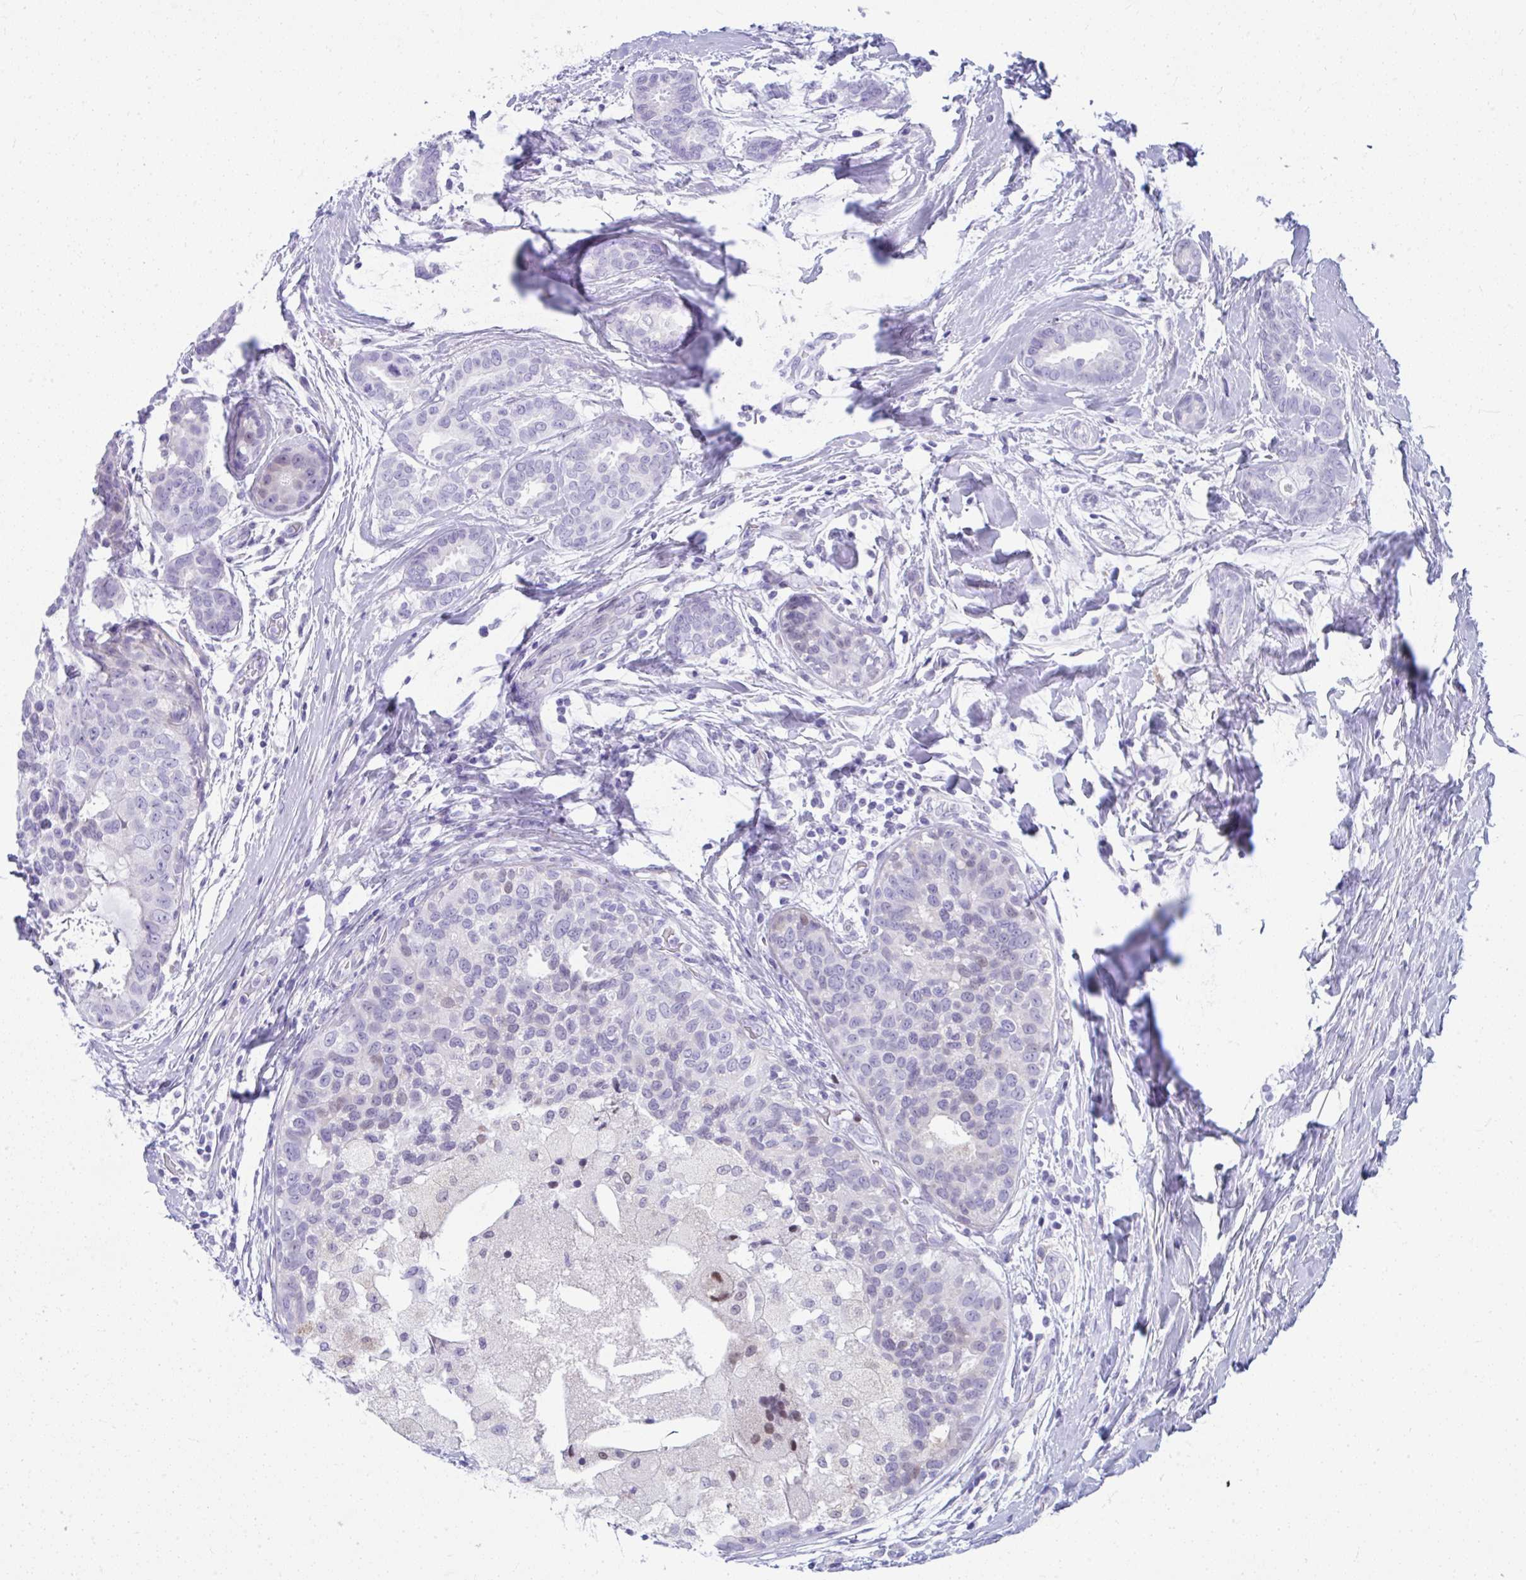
{"staining": {"intensity": "negative", "quantity": "none", "location": "none"}, "tissue": "breast cancer", "cell_type": "Tumor cells", "image_type": "cancer", "snomed": [{"axis": "morphology", "description": "Duct carcinoma"}, {"axis": "topography", "description": "Breast"}], "caption": "Breast cancer (intraductal carcinoma) stained for a protein using immunohistochemistry (IHC) demonstrates no positivity tumor cells.", "gene": "ISL1", "patient": {"sex": "female", "age": 45}}